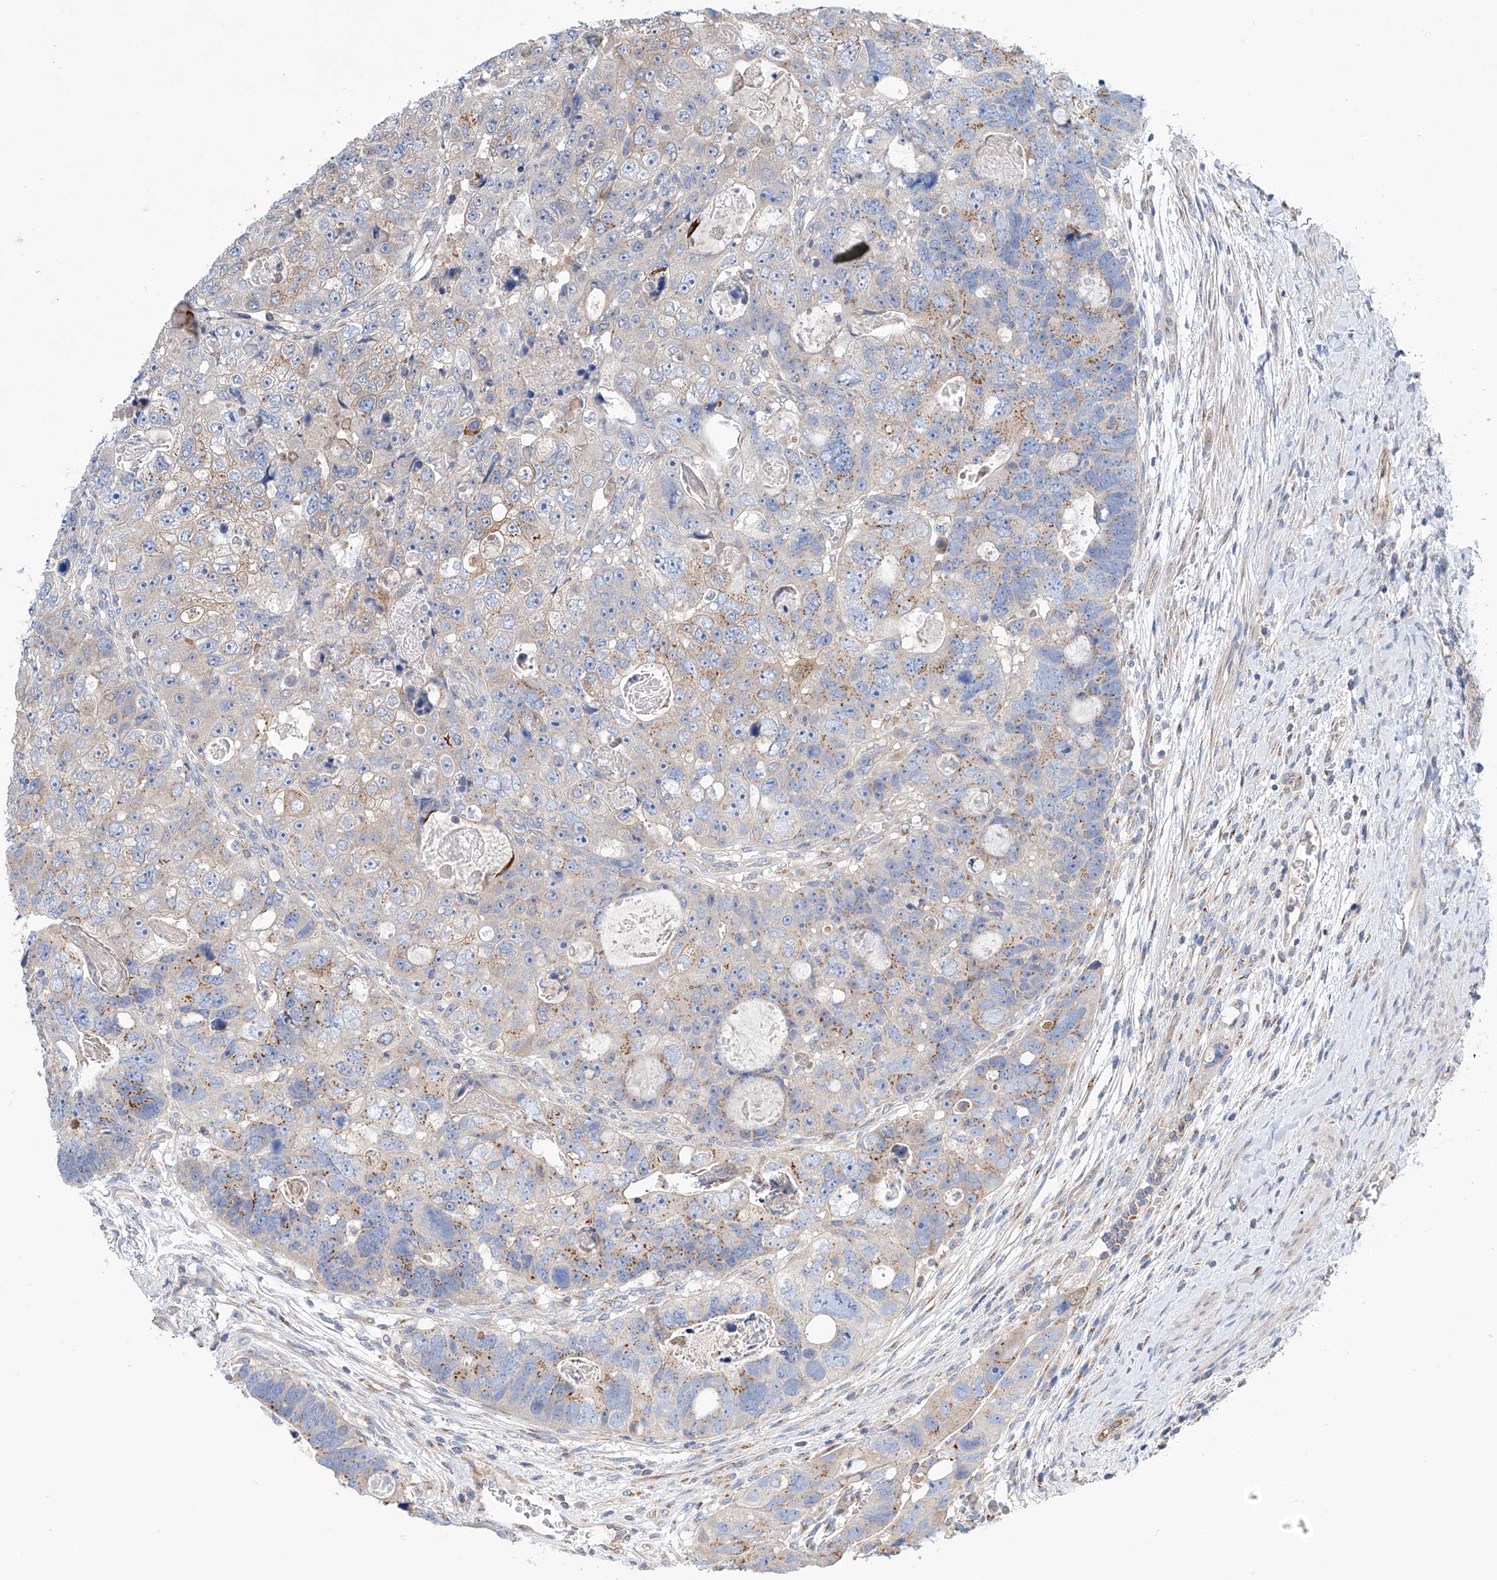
{"staining": {"intensity": "moderate", "quantity": "<25%", "location": "cytoplasmic/membranous"}, "tissue": "colorectal cancer", "cell_type": "Tumor cells", "image_type": "cancer", "snomed": [{"axis": "morphology", "description": "Adenocarcinoma, NOS"}, {"axis": "topography", "description": "Rectum"}], "caption": "Human colorectal adenocarcinoma stained for a protein (brown) displays moderate cytoplasmic/membranous positive positivity in about <25% of tumor cells.", "gene": "SLC22A7", "patient": {"sex": "male", "age": 59}}